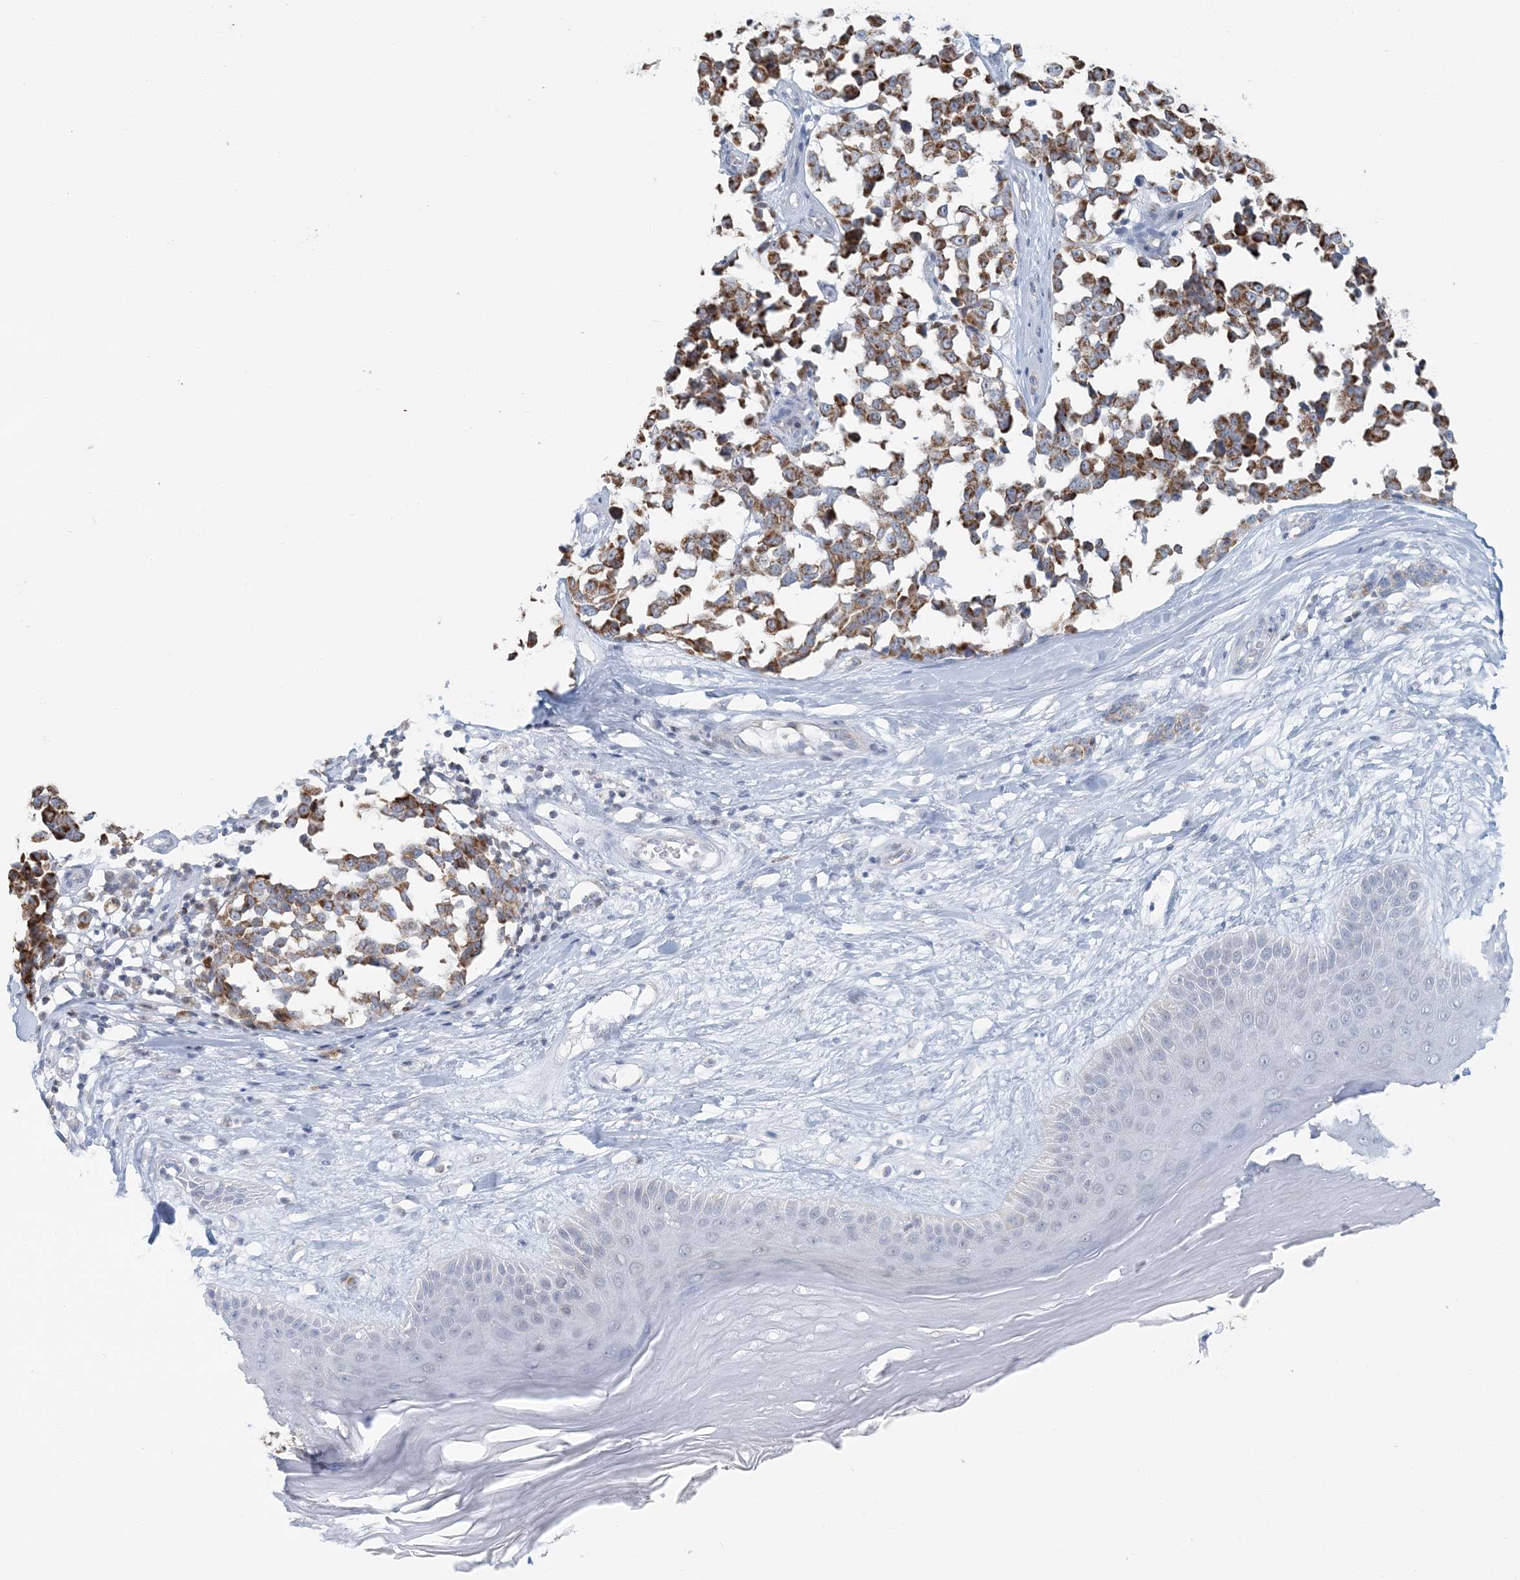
{"staining": {"intensity": "moderate", "quantity": ">75%", "location": "cytoplasmic/membranous"}, "tissue": "melanoma", "cell_type": "Tumor cells", "image_type": "cancer", "snomed": [{"axis": "morphology", "description": "Malignant melanoma, NOS"}, {"axis": "topography", "description": "Skin"}], "caption": "Melanoma tissue displays moderate cytoplasmic/membranous expression in approximately >75% of tumor cells, visualized by immunohistochemistry.", "gene": "BDH1", "patient": {"sex": "female", "age": 64}}